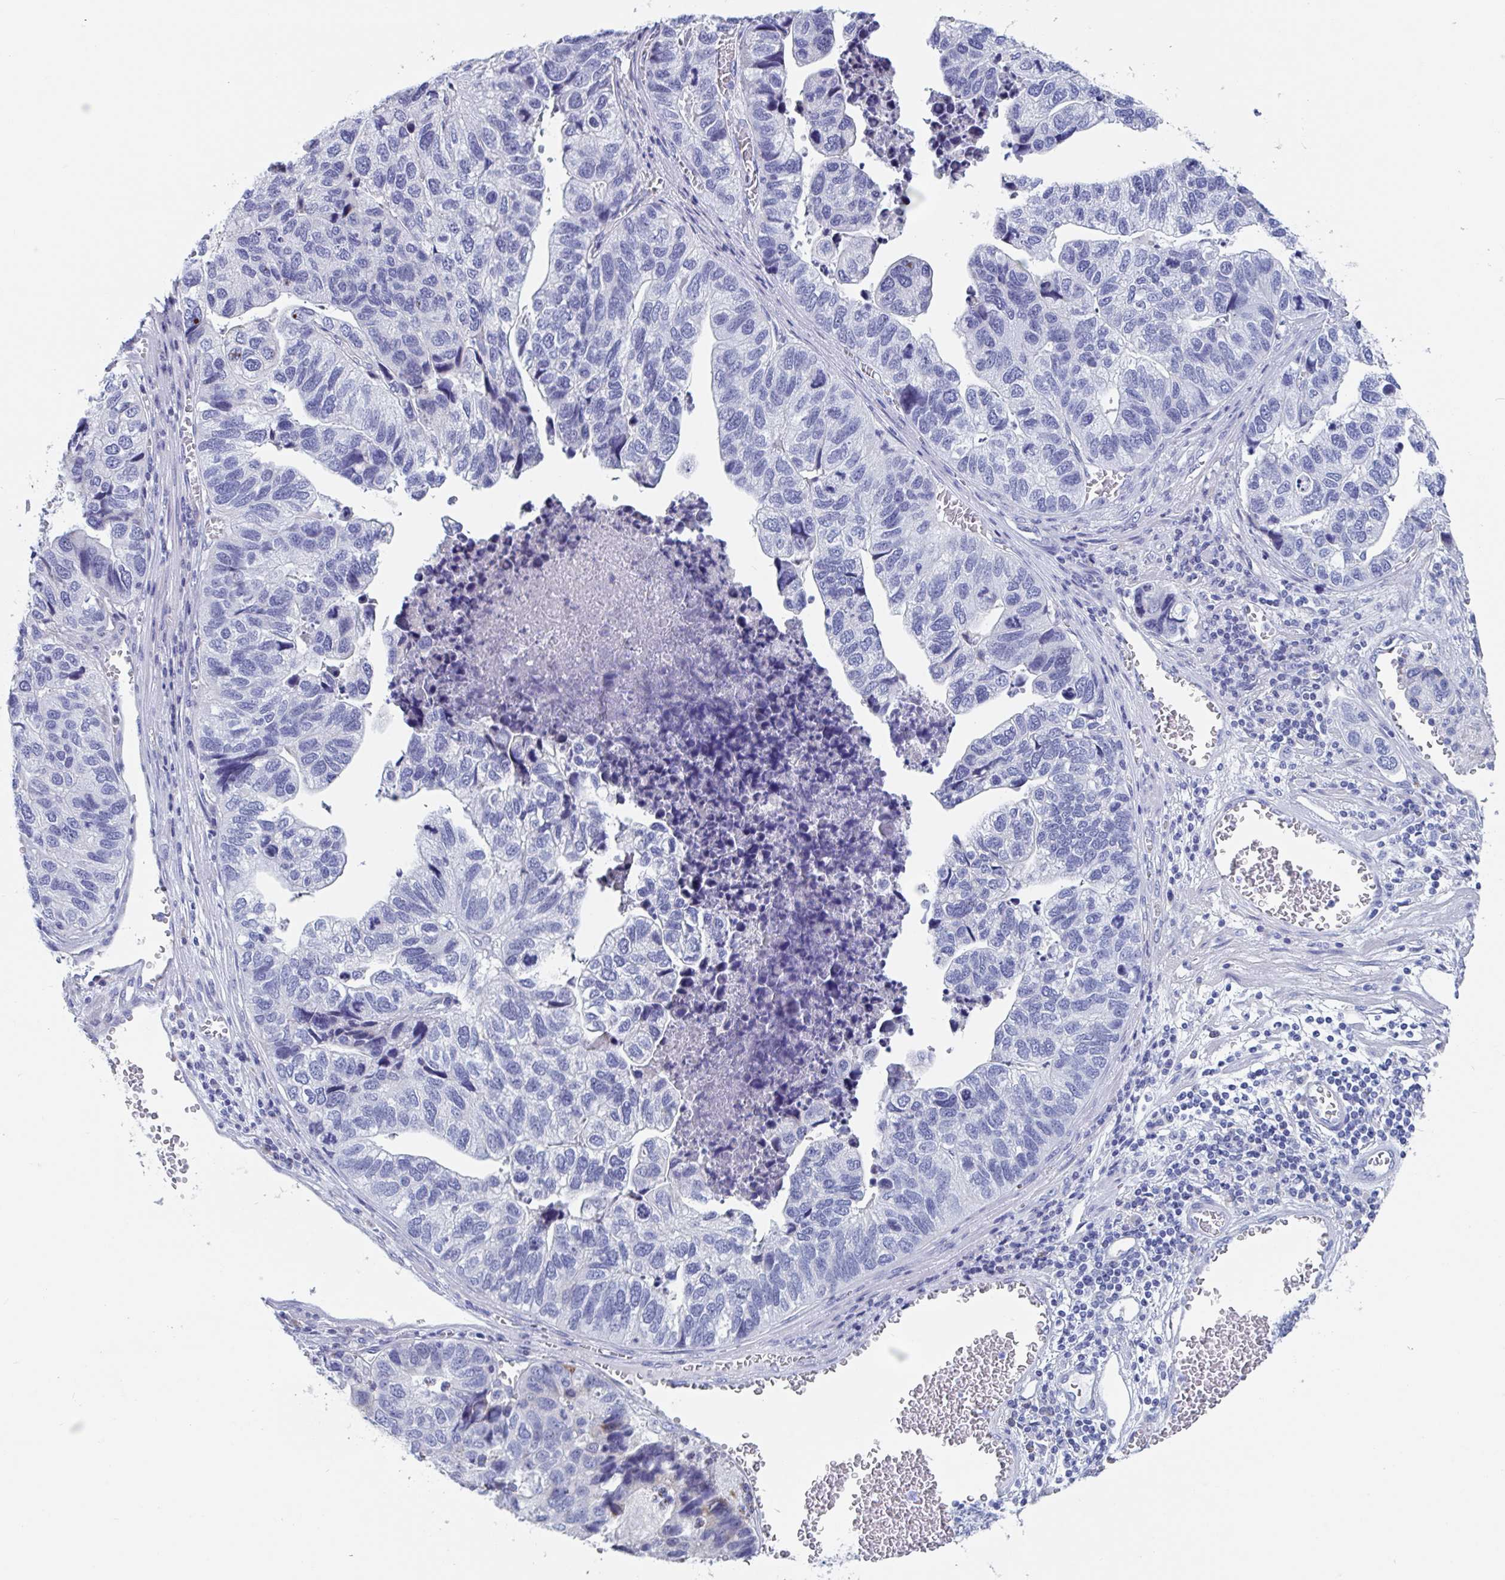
{"staining": {"intensity": "negative", "quantity": "none", "location": "none"}, "tissue": "stomach cancer", "cell_type": "Tumor cells", "image_type": "cancer", "snomed": [{"axis": "morphology", "description": "Adenocarcinoma, NOS"}, {"axis": "topography", "description": "Stomach, upper"}], "caption": "Human stomach adenocarcinoma stained for a protein using immunohistochemistry shows no expression in tumor cells.", "gene": "DPEP3", "patient": {"sex": "female", "age": 67}}